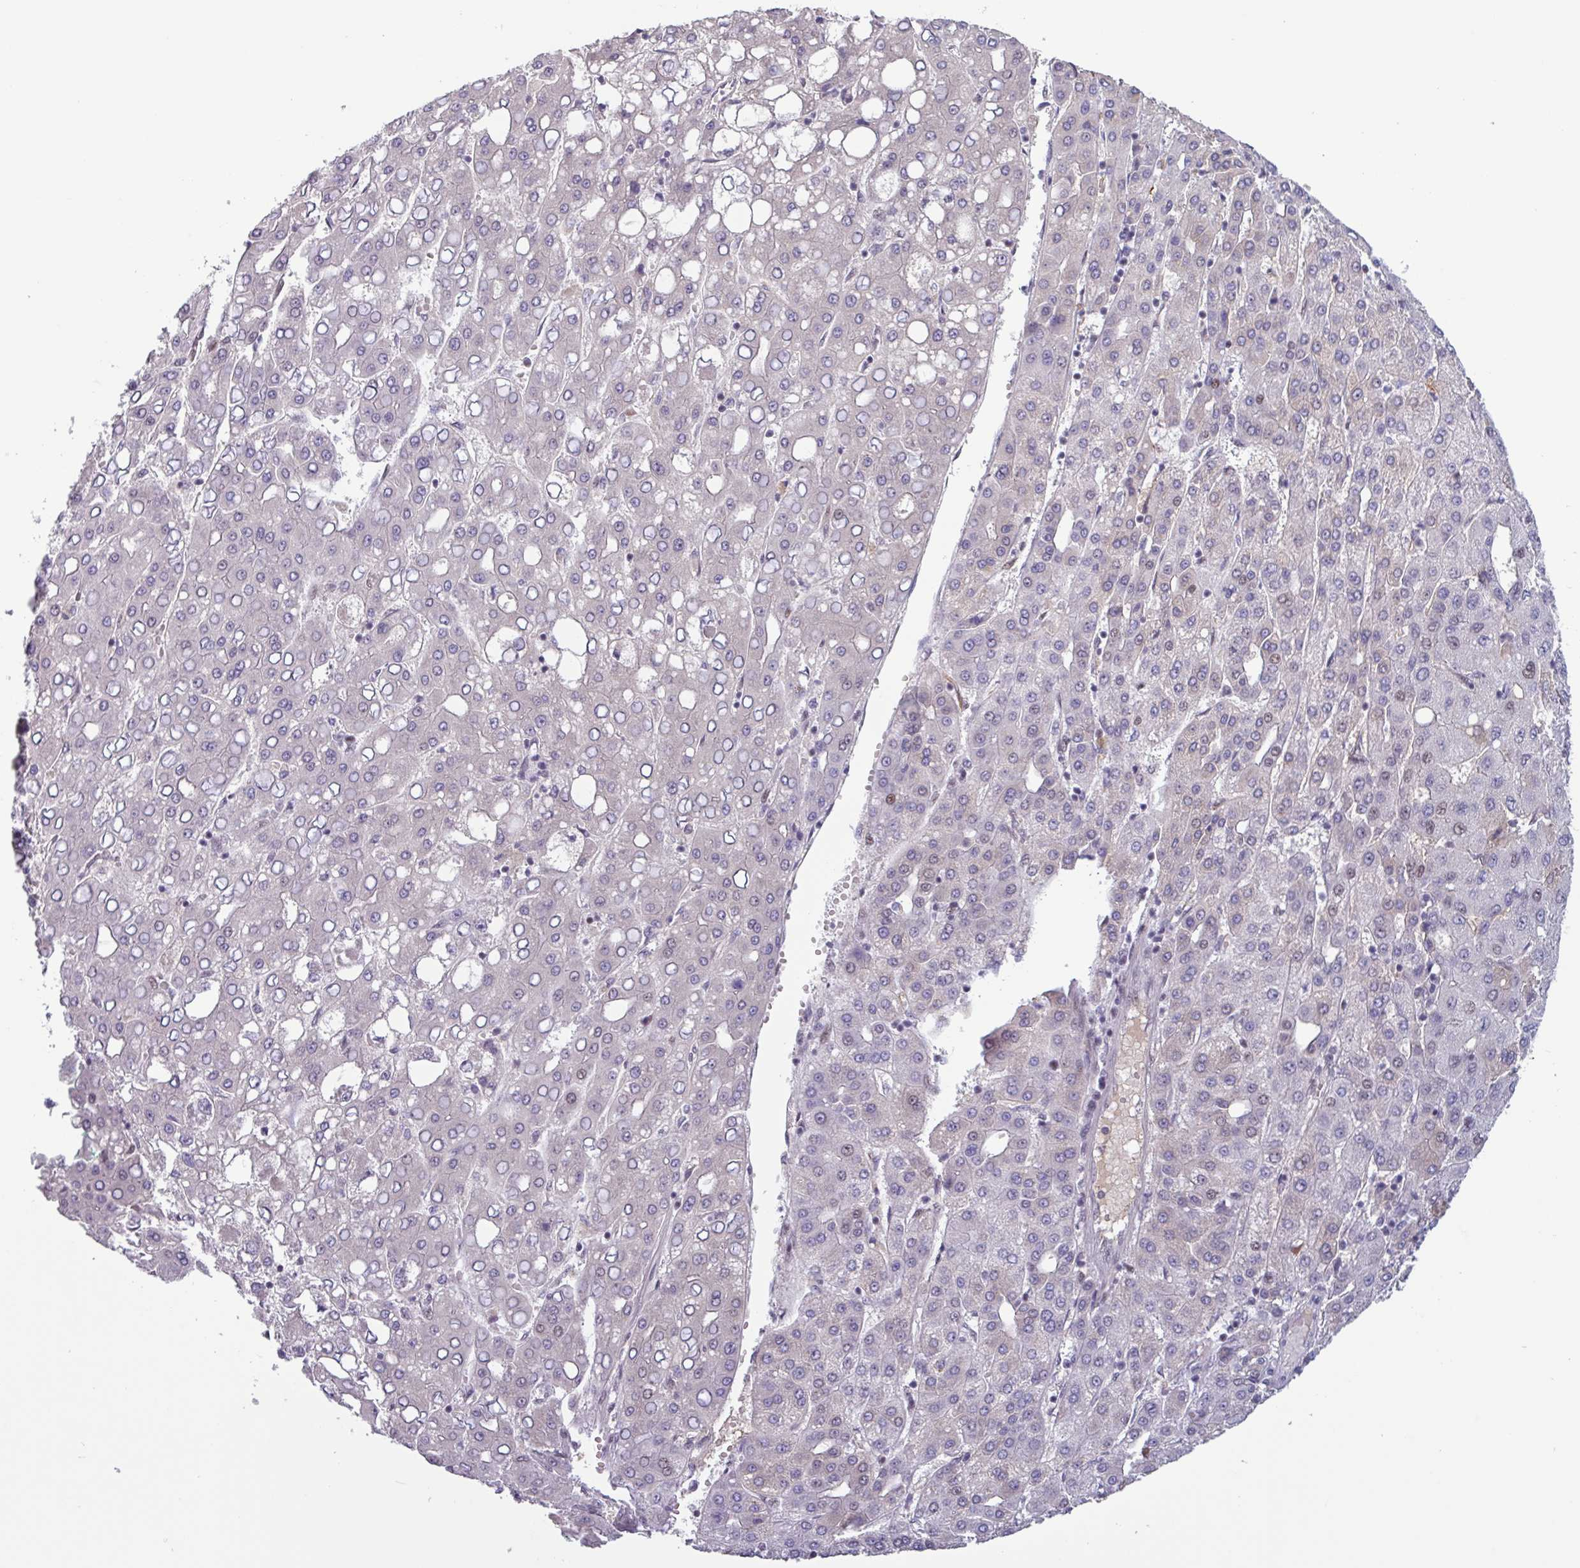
{"staining": {"intensity": "negative", "quantity": "none", "location": "none"}, "tissue": "liver cancer", "cell_type": "Tumor cells", "image_type": "cancer", "snomed": [{"axis": "morphology", "description": "Carcinoma, Hepatocellular, NOS"}, {"axis": "topography", "description": "Liver"}], "caption": "The immunohistochemistry (IHC) histopathology image has no significant expression in tumor cells of liver cancer tissue.", "gene": "ZNF575", "patient": {"sex": "male", "age": 65}}